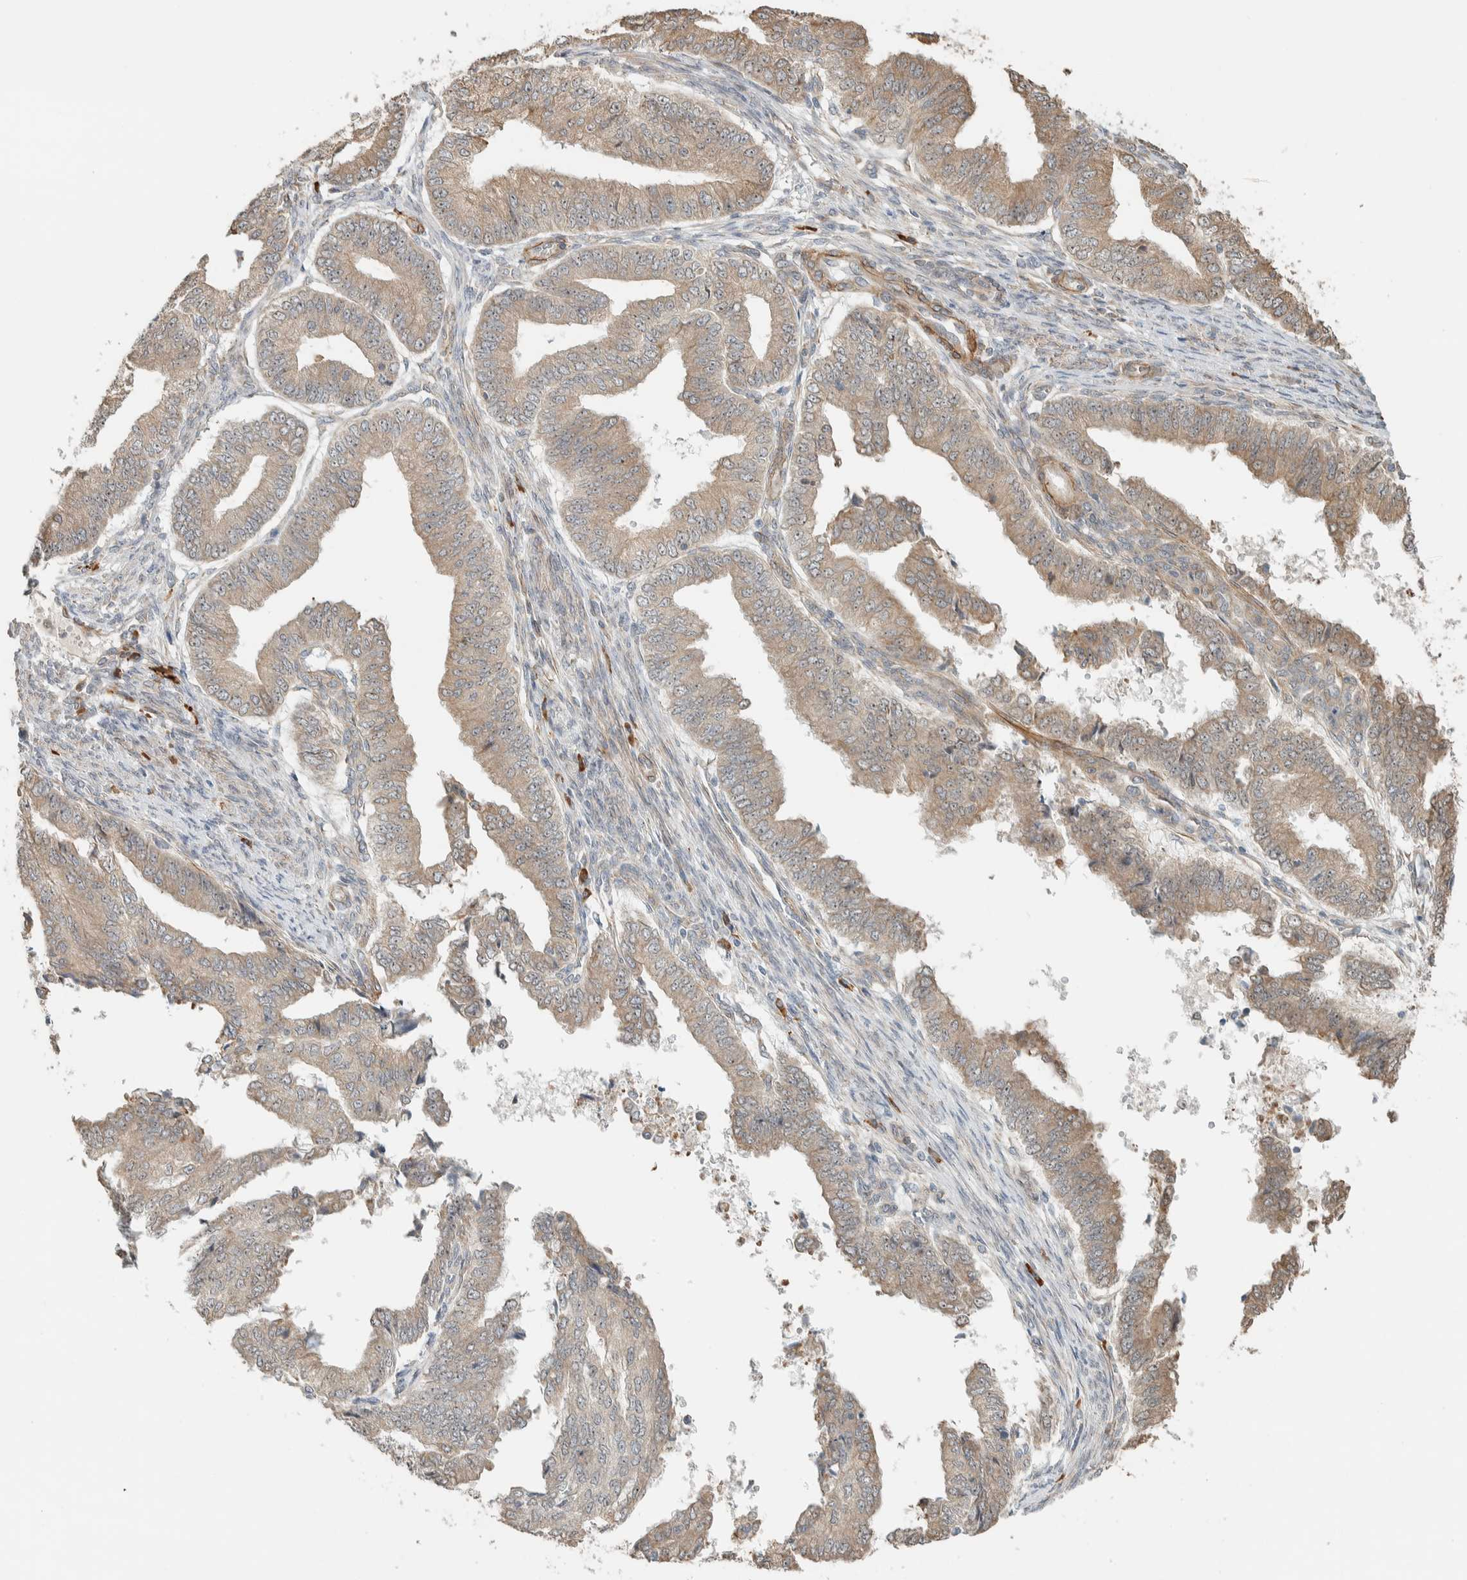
{"staining": {"intensity": "weak", "quantity": ">75%", "location": "cytoplasmic/membranous"}, "tissue": "endometrial cancer", "cell_type": "Tumor cells", "image_type": "cancer", "snomed": [{"axis": "morphology", "description": "Polyp, NOS"}, {"axis": "morphology", "description": "Adenocarcinoma, NOS"}, {"axis": "morphology", "description": "Adenoma, NOS"}, {"axis": "topography", "description": "Endometrium"}], "caption": "There is low levels of weak cytoplasmic/membranous staining in tumor cells of endometrial cancer, as demonstrated by immunohistochemical staining (brown color).", "gene": "KLHL40", "patient": {"sex": "female", "age": 79}}